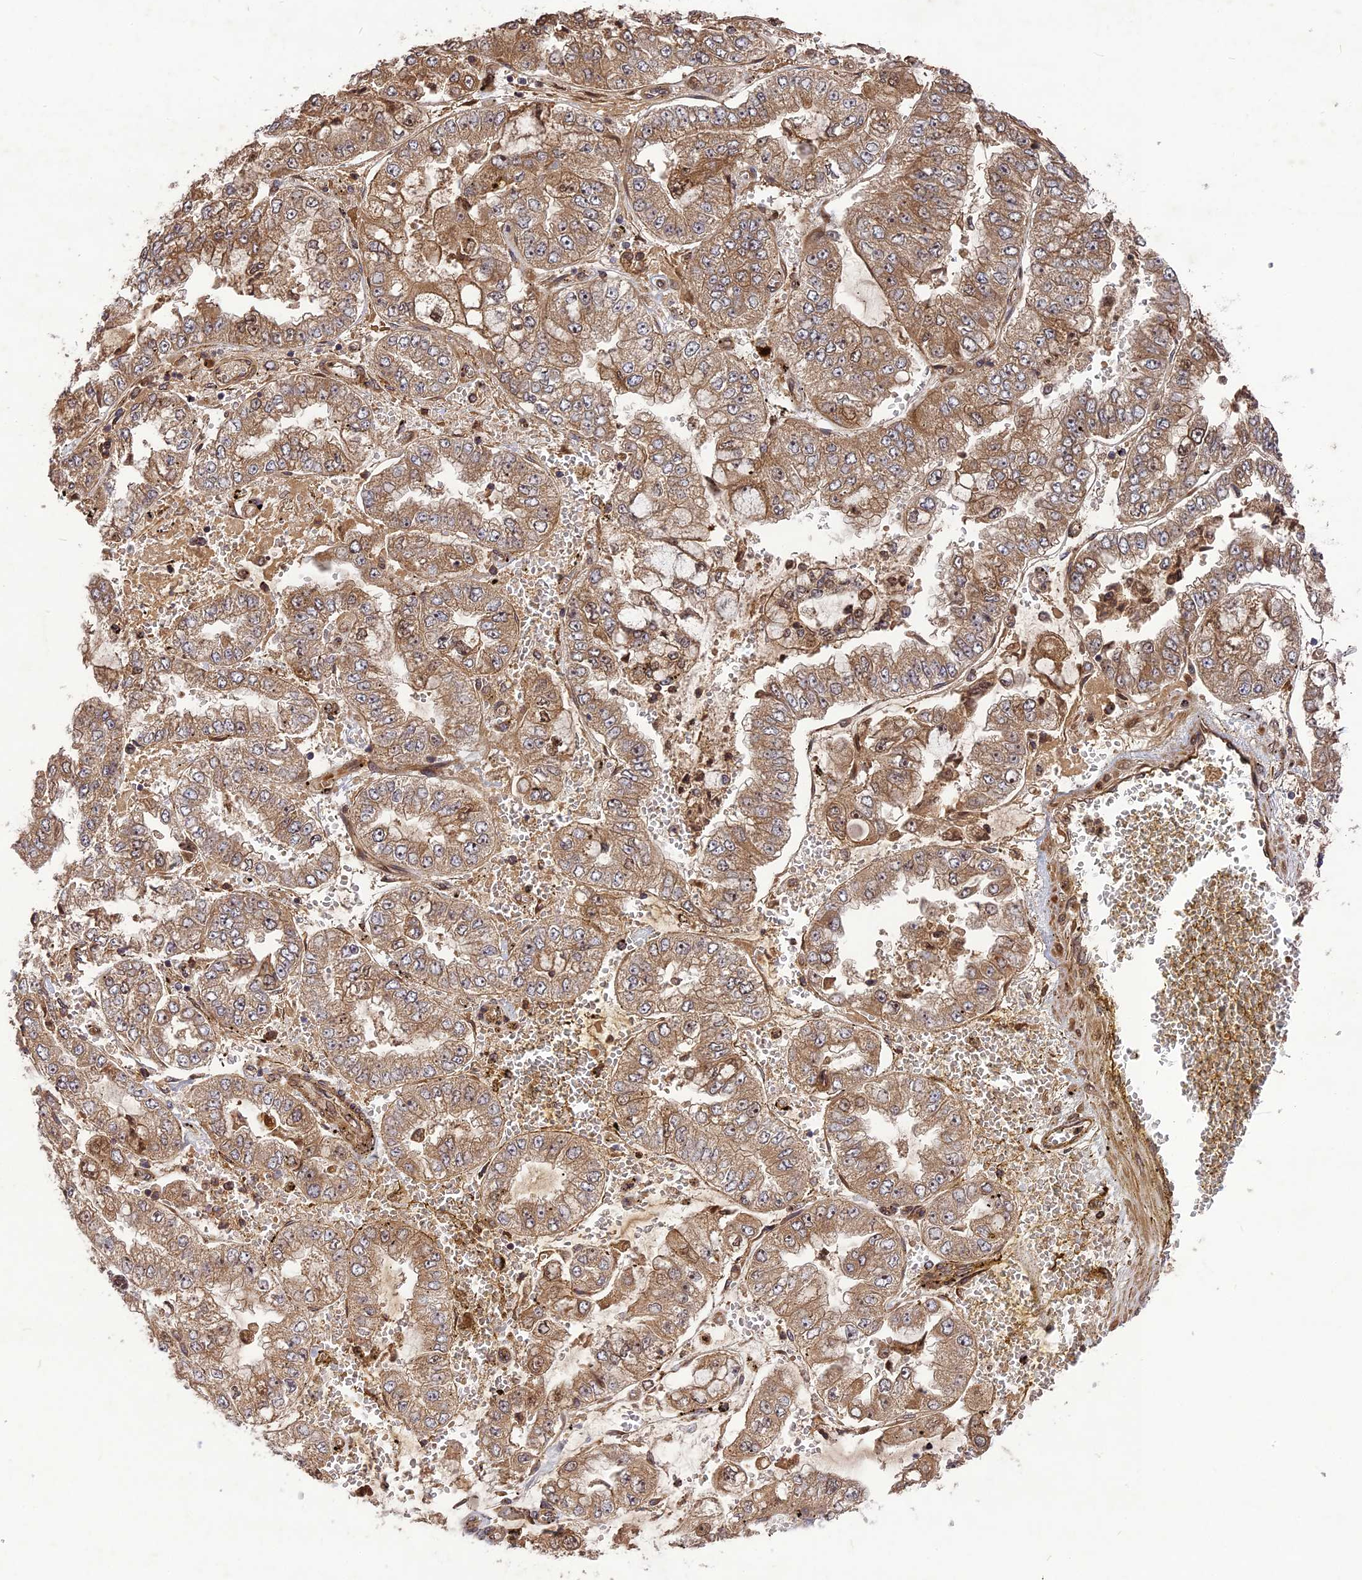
{"staining": {"intensity": "moderate", "quantity": ">75%", "location": "cytoplasmic/membranous"}, "tissue": "stomach cancer", "cell_type": "Tumor cells", "image_type": "cancer", "snomed": [{"axis": "morphology", "description": "Adenocarcinoma, NOS"}, {"axis": "topography", "description": "Stomach"}], "caption": "Immunohistochemical staining of stomach adenocarcinoma demonstrates medium levels of moderate cytoplasmic/membranous protein positivity in about >75% of tumor cells.", "gene": "TMUB2", "patient": {"sex": "male", "age": 76}}